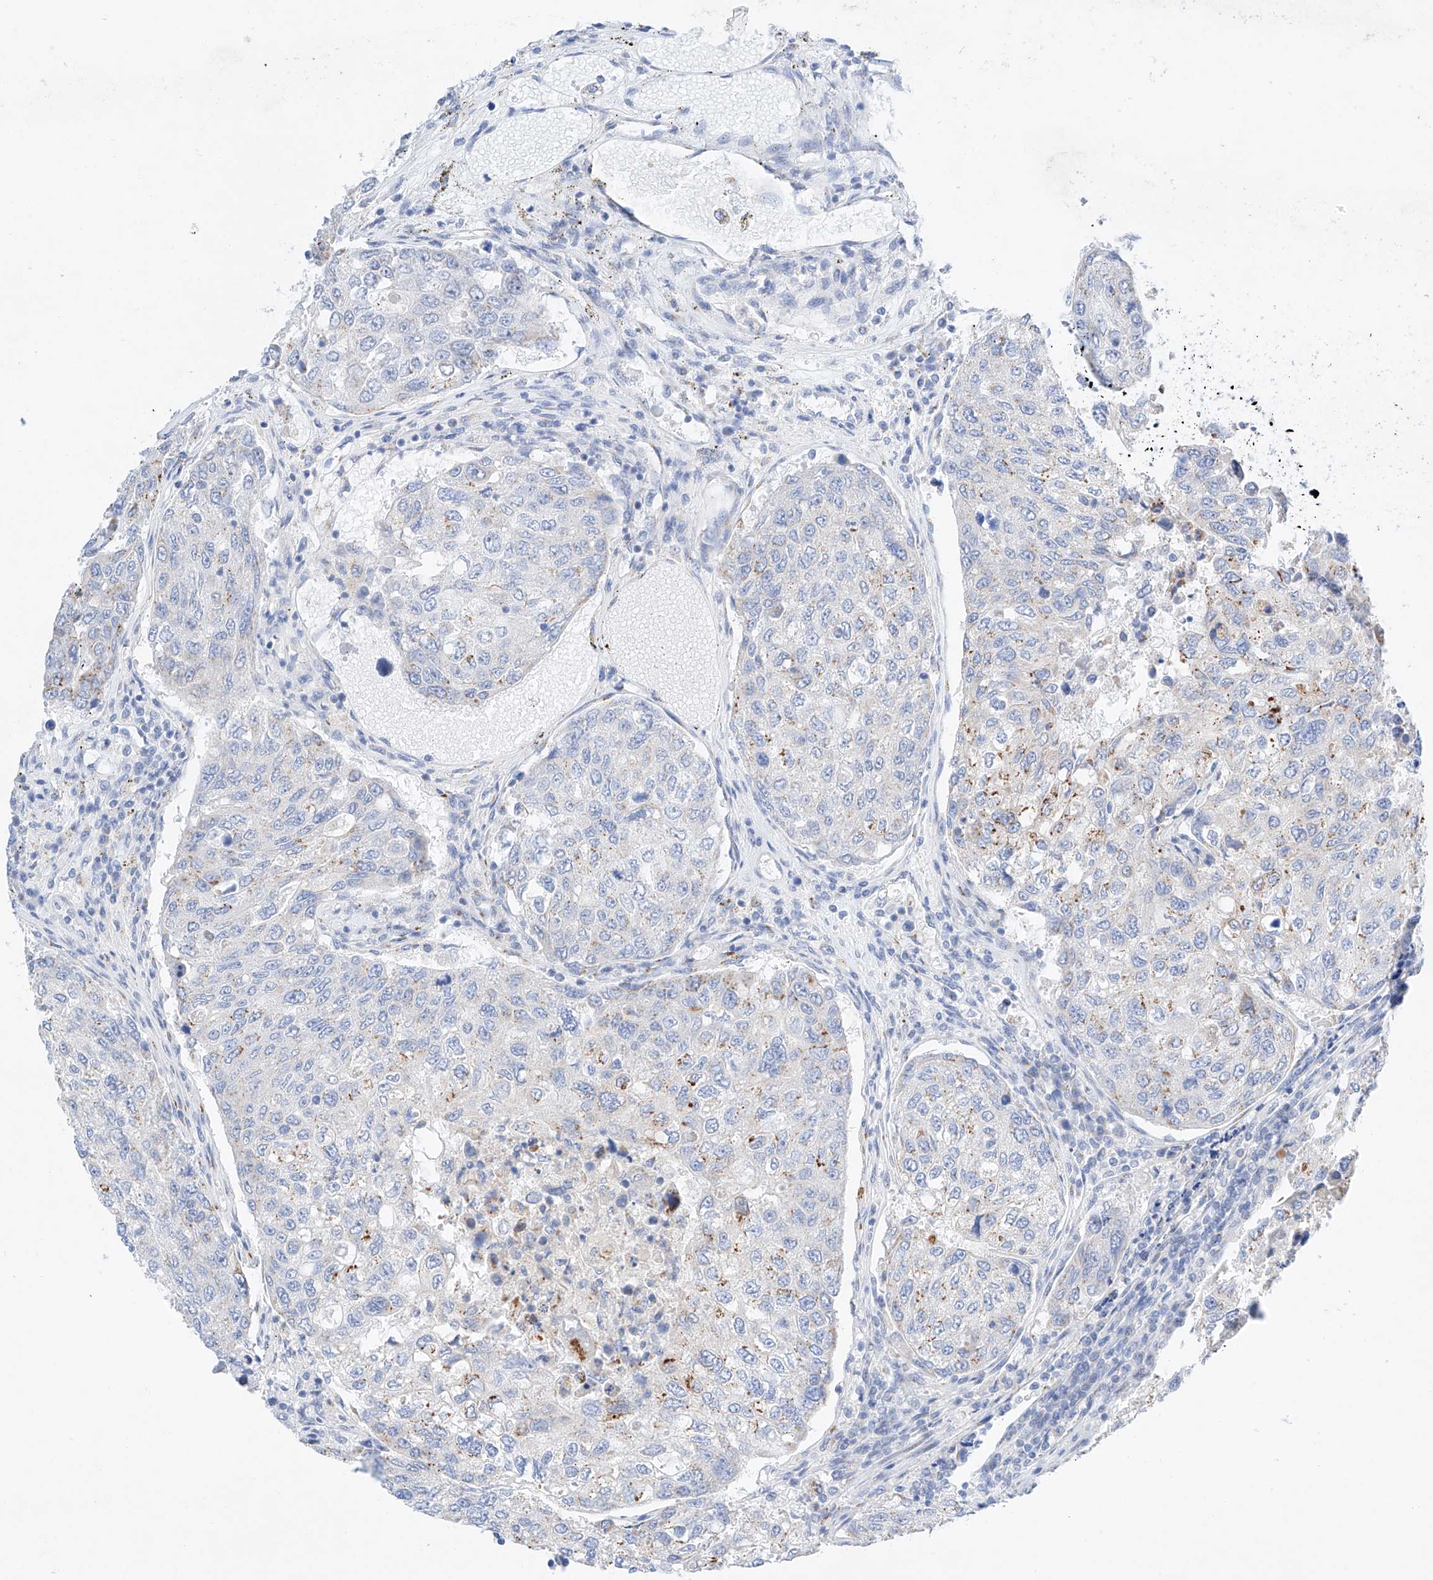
{"staining": {"intensity": "weak", "quantity": "<25%", "location": "cytoplasmic/membranous"}, "tissue": "urothelial cancer", "cell_type": "Tumor cells", "image_type": "cancer", "snomed": [{"axis": "morphology", "description": "Urothelial carcinoma, High grade"}, {"axis": "topography", "description": "Lymph node"}, {"axis": "topography", "description": "Urinary bladder"}], "caption": "This photomicrograph is of urothelial cancer stained with IHC to label a protein in brown with the nuclei are counter-stained blue. There is no staining in tumor cells. Nuclei are stained in blue.", "gene": "NT5C3B", "patient": {"sex": "male", "age": 51}}